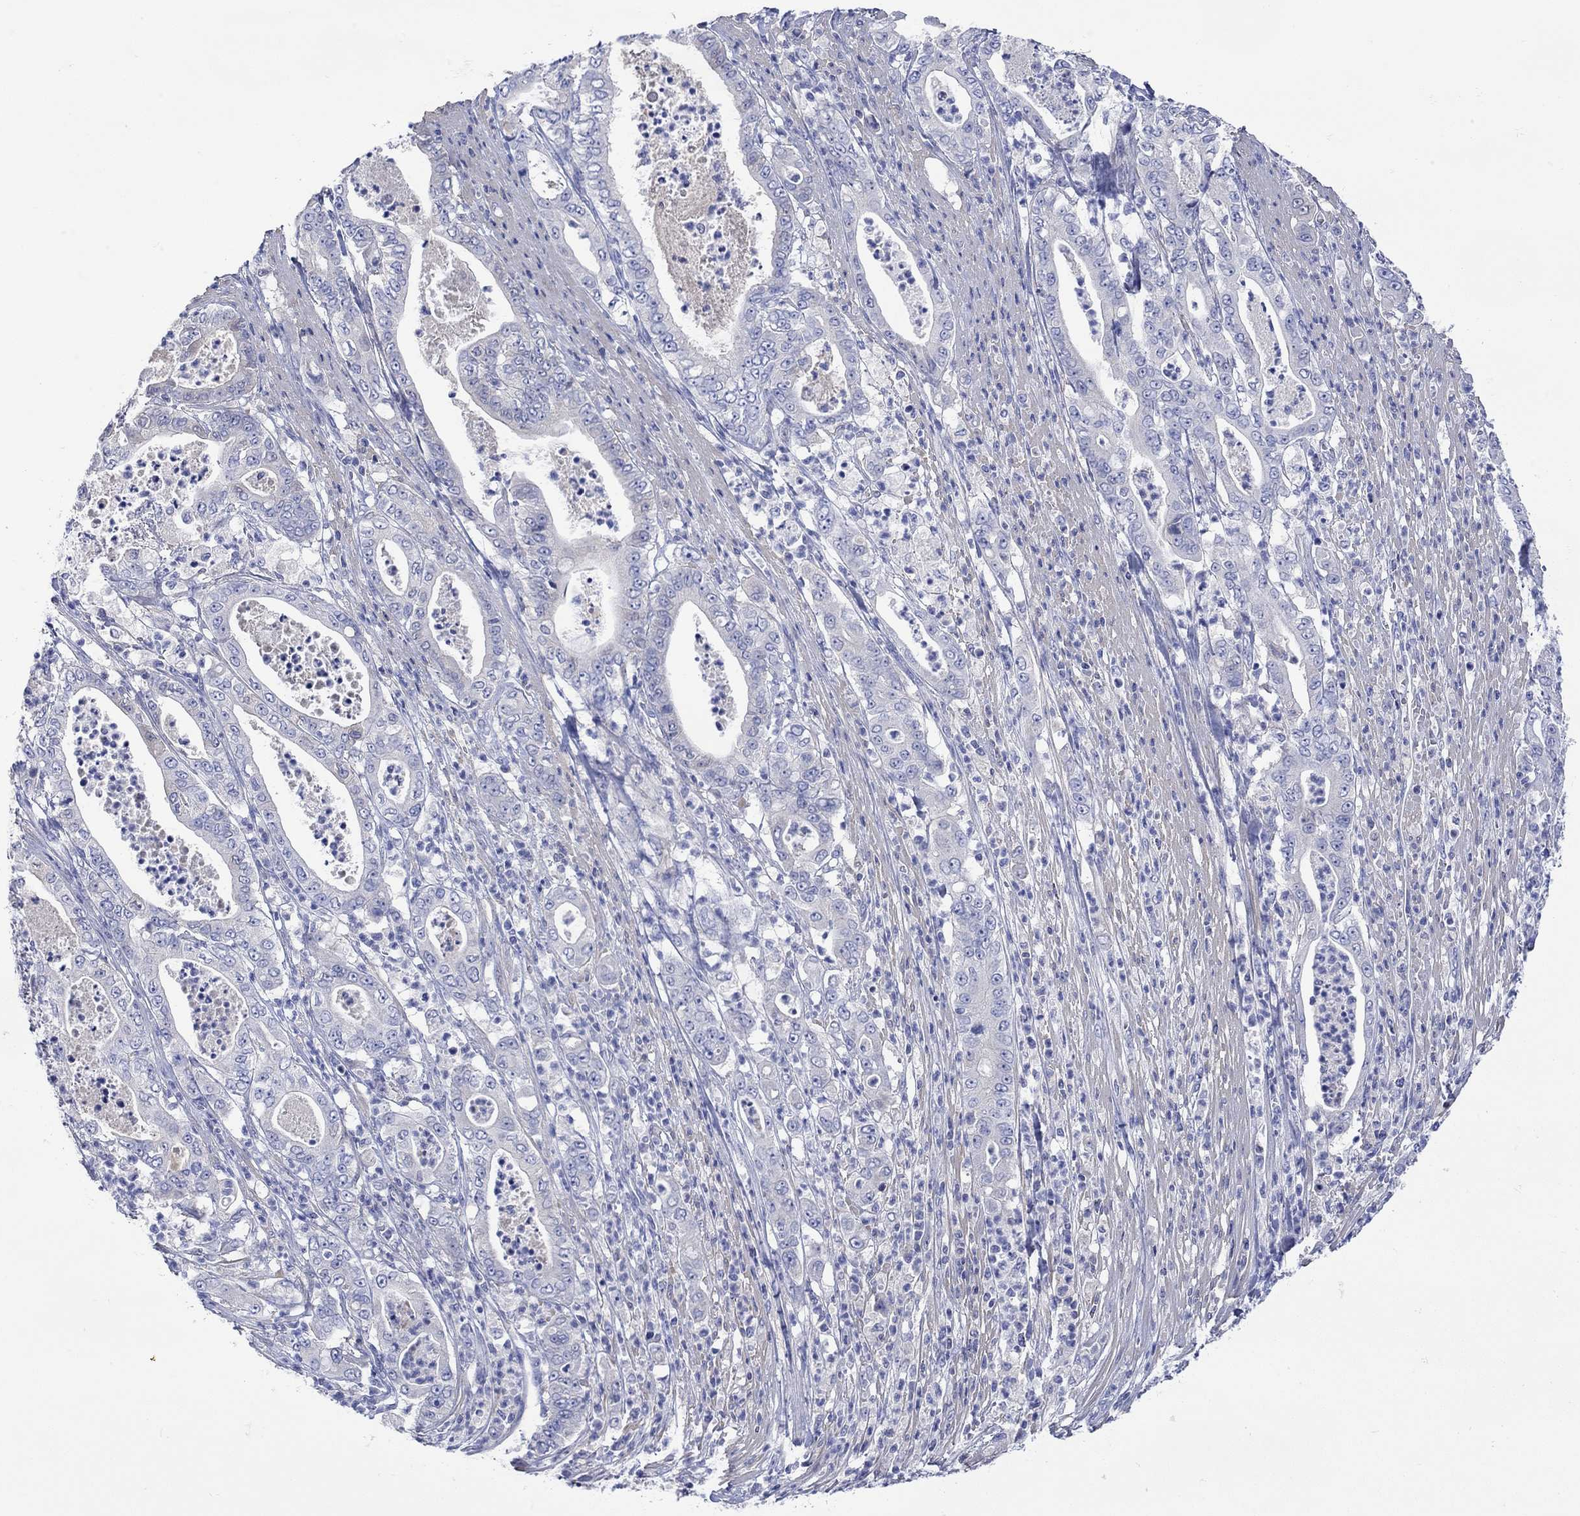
{"staining": {"intensity": "negative", "quantity": "none", "location": "none"}, "tissue": "pancreatic cancer", "cell_type": "Tumor cells", "image_type": "cancer", "snomed": [{"axis": "morphology", "description": "Adenocarcinoma, NOS"}, {"axis": "topography", "description": "Pancreas"}], "caption": "Histopathology image shows no significant protein positivity in tumor cells of pancreatic adenocarcinoma. Brightfield microscopy of IHC stained with DAB (brown) and hematoxylin (blue), captured at high magnification.", "gene": "MSI1", "patient": {"sex": "male", "age": 71}}